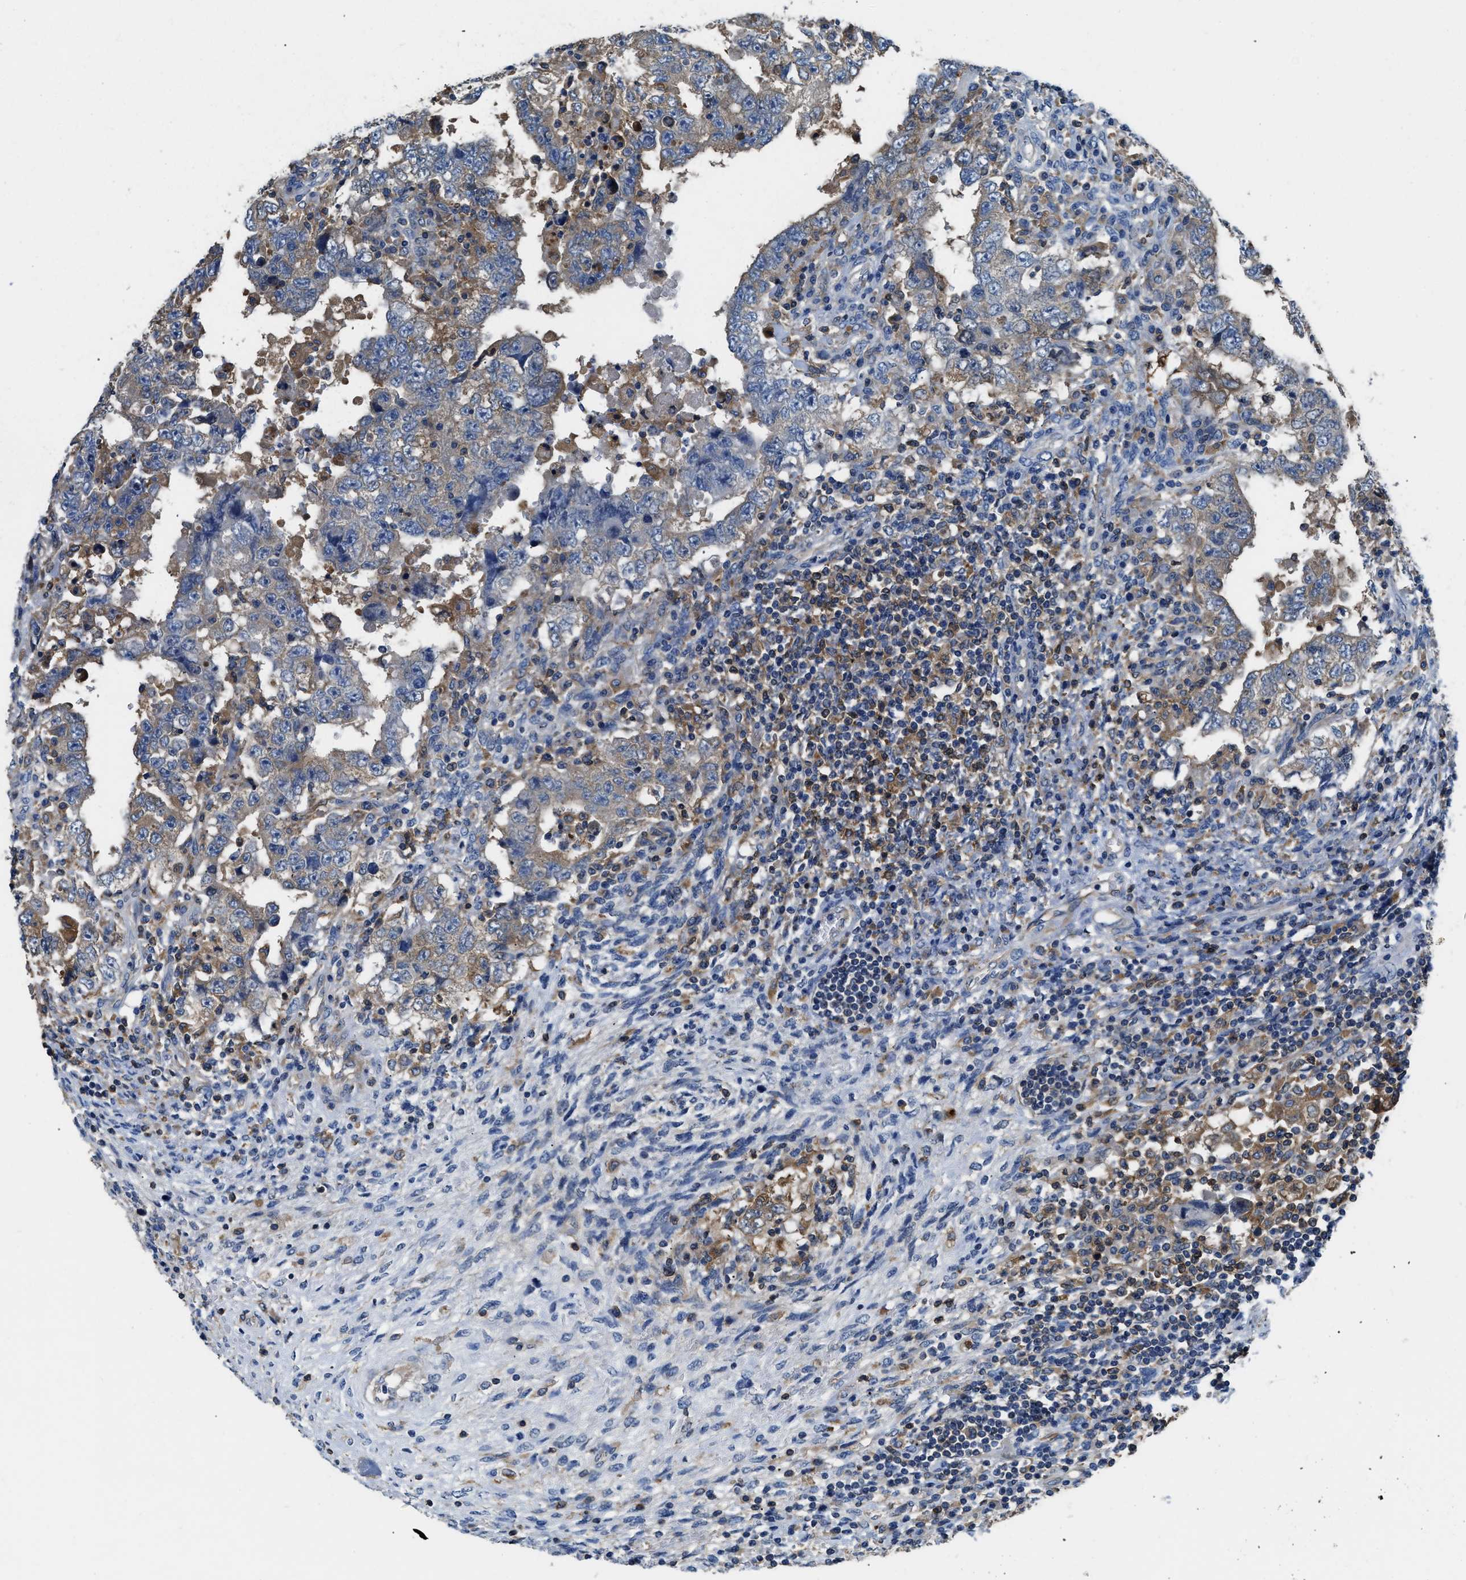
{"staining": {"intensity": "weak", "quantity": "<25%", "location": "cytoplasmic/membranous"}, "tissue": "testis cancer", "cell_type": "Tumor cells", "image_type": "cancer", "snomed": [{"axis": "morphology", "description": "Carcinoma, Embryonal, NOS"}, {"axis": "topography", "description": "Testis"}], "caption": "Tumor cells show no significant expression in testis cancer (embryonal carcinoma). Nuclei are stained in blue.", "gene": "PKM", "patient": {"sex": "male", "age": 26}}